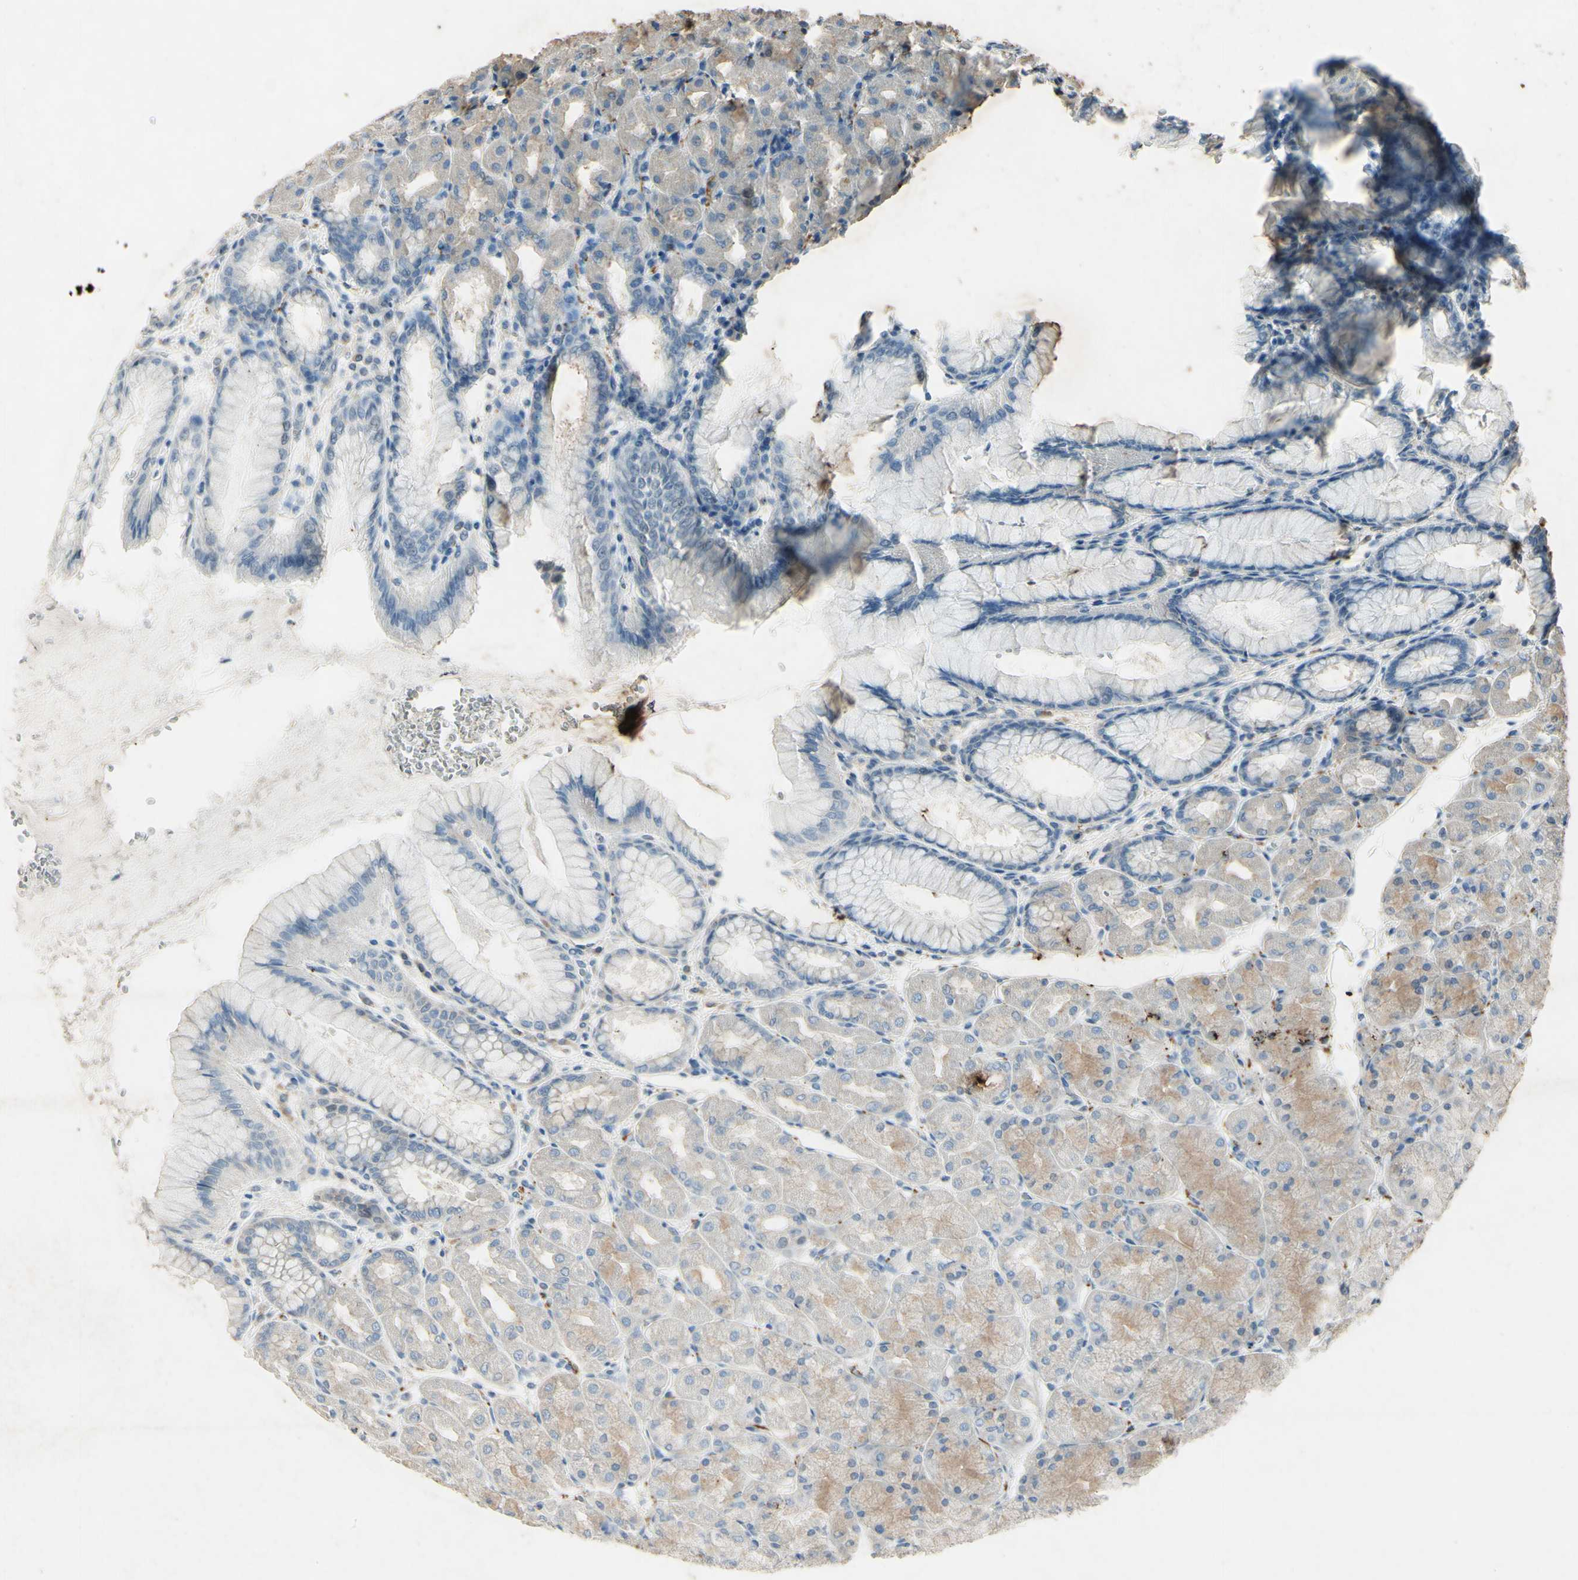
{"staining": {"intensity": "weak", "quantity": "<25%", "location": "cytoplasmic/membranous"}, "tissue": "stomach", "cell_type": "Glandular cells", "image_type": "normal", "snomed": [{"axis": "morphology", "description": "Normal tissue, NOS"}, {"axis": "topography", "description": "Stomach, upper"}], "caption": "This is an IHC micrograph of benign human stomach. There is no staining in glandular cells.", "gene": "SNAP91", "patient": {"sex": "female", "age": 56}}